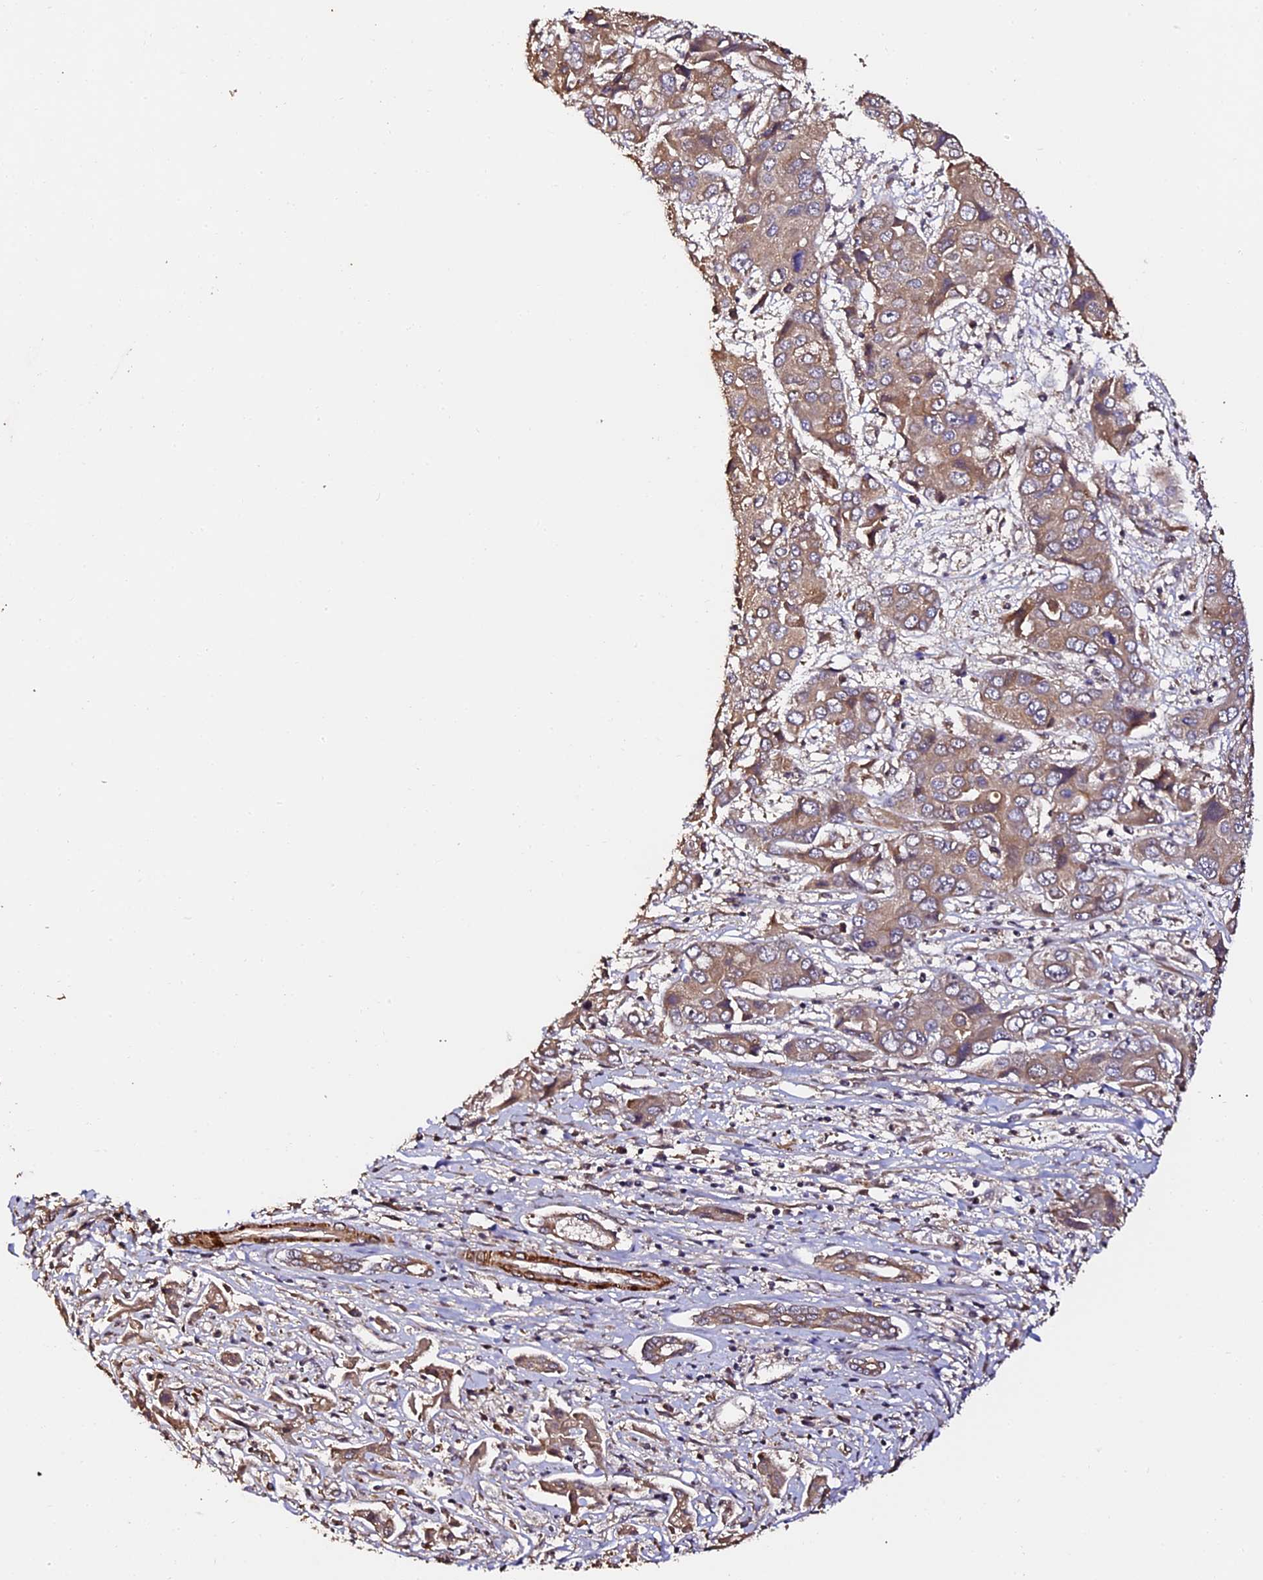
{"staining": {"intensity": "moderate", "quantity": ">75%", "location": "cytoplasmic/membranous"}, "tissue": "liver cancer", "cell_type": "Tumor cells", "image_type": "cancer", "snomed": [{"axis": "morphology", "description": "Cholangiocarcinoma"}, {"axis": "topography", "description": "Liver"}], "caption": "An image of human liver cancer stained for a protein shows moderate cytoplasmic/membranous brown staining in tumor cells. The staining is performed using DAB (3,3'-diaminobenzidine) brown chromogen to label protein expression. The nuclei are counter-stained blue using hematoxylin.", "gene": "TDO2", "patient": {"sex": "male", "age": 67}}